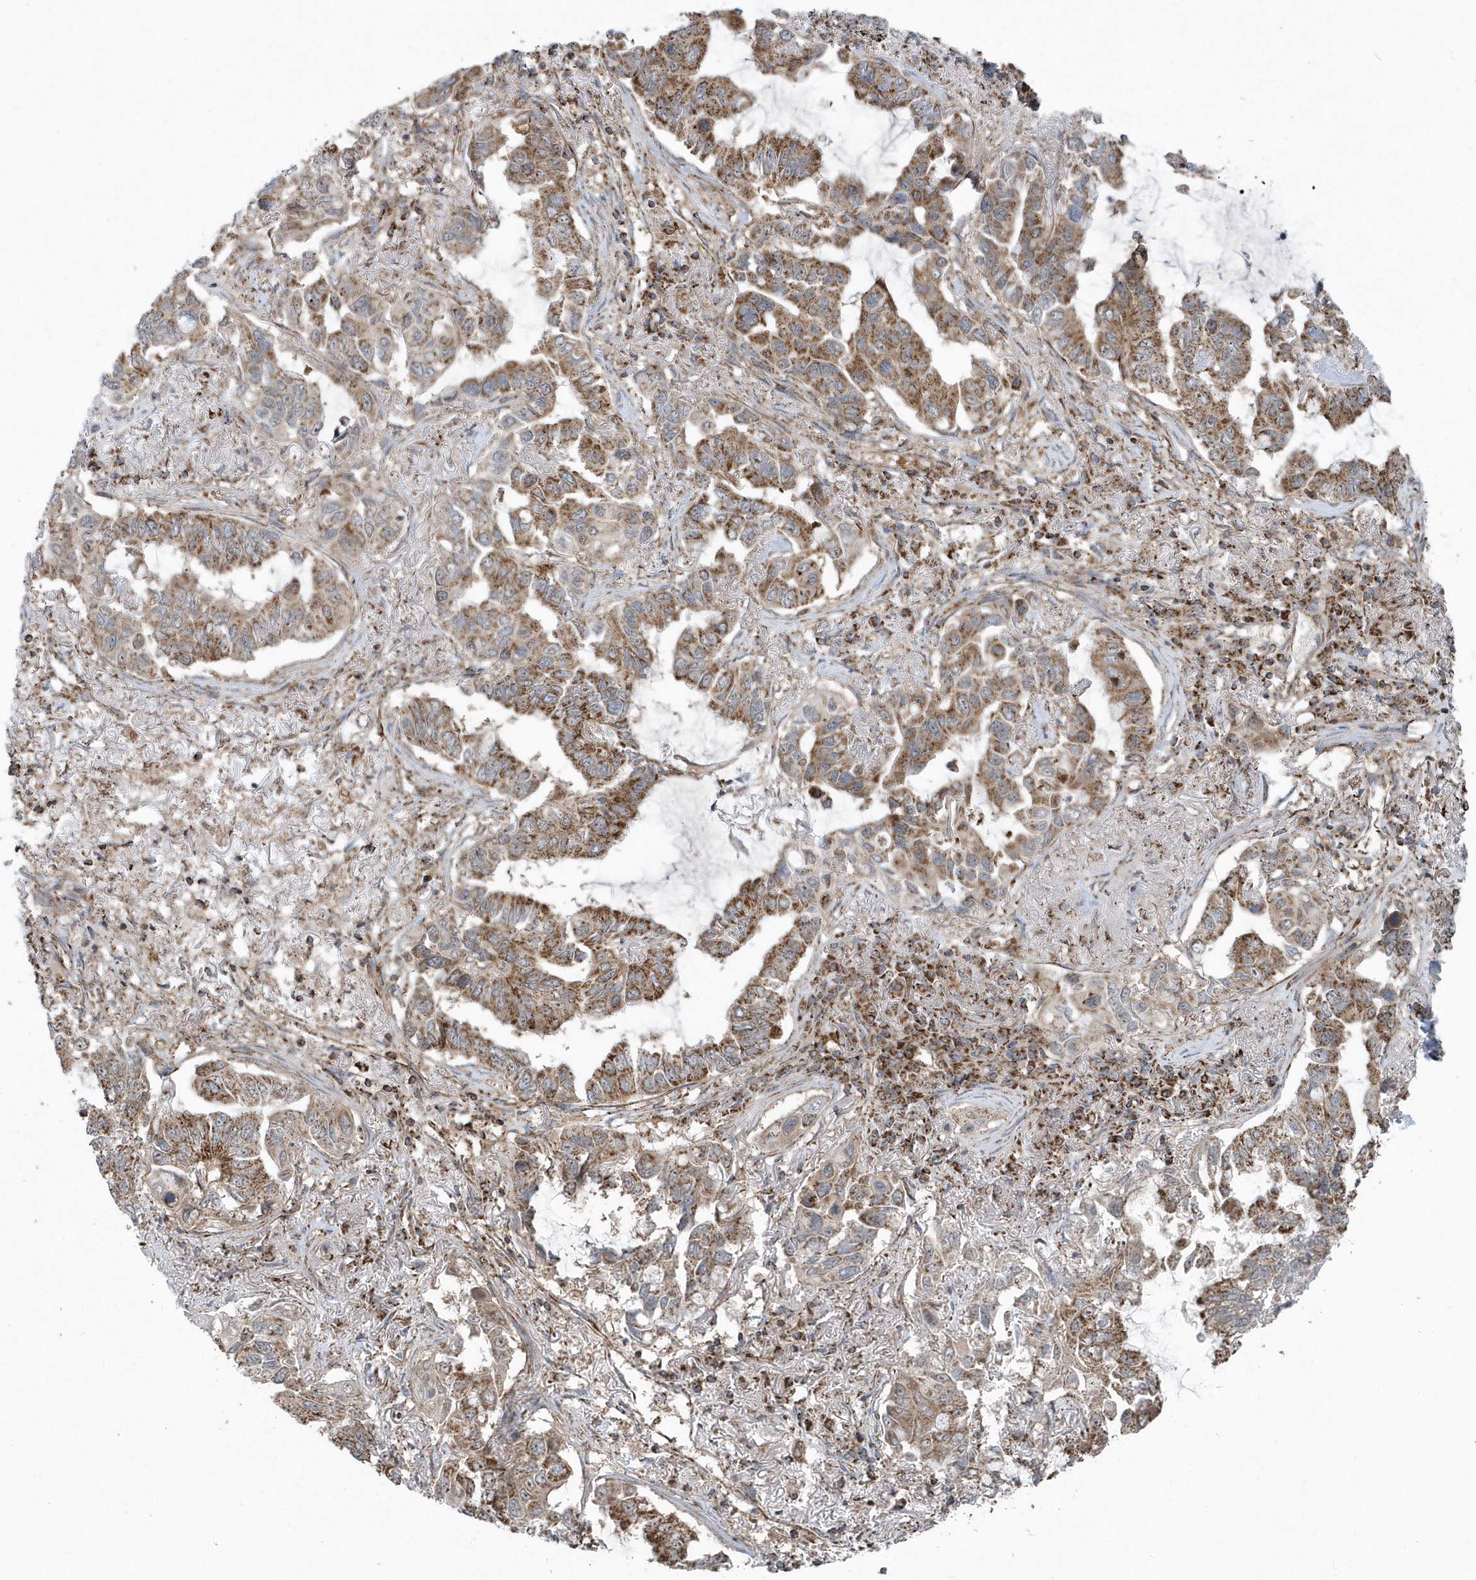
{"staining": {"intensity": "moderate", "quantity": ">75%", "location": "cytoplasmic/membranous"}, "tissue": "lung cancer", "cell_type": "Tumor cells", "image_type": "cancer", "snomed": [{"axis": "morphology", "description": "Adenocarcinoma, NOS"}, {"axis": "topography", "description": "Lung"}], "caption": "Adenocarcinoma (lung) tissue displays moderate cytoplasmic/membranous staining in about >75% of tumor cells", "gene": "PPP1R7", "patient": {"sex": "male", "age": 64}}